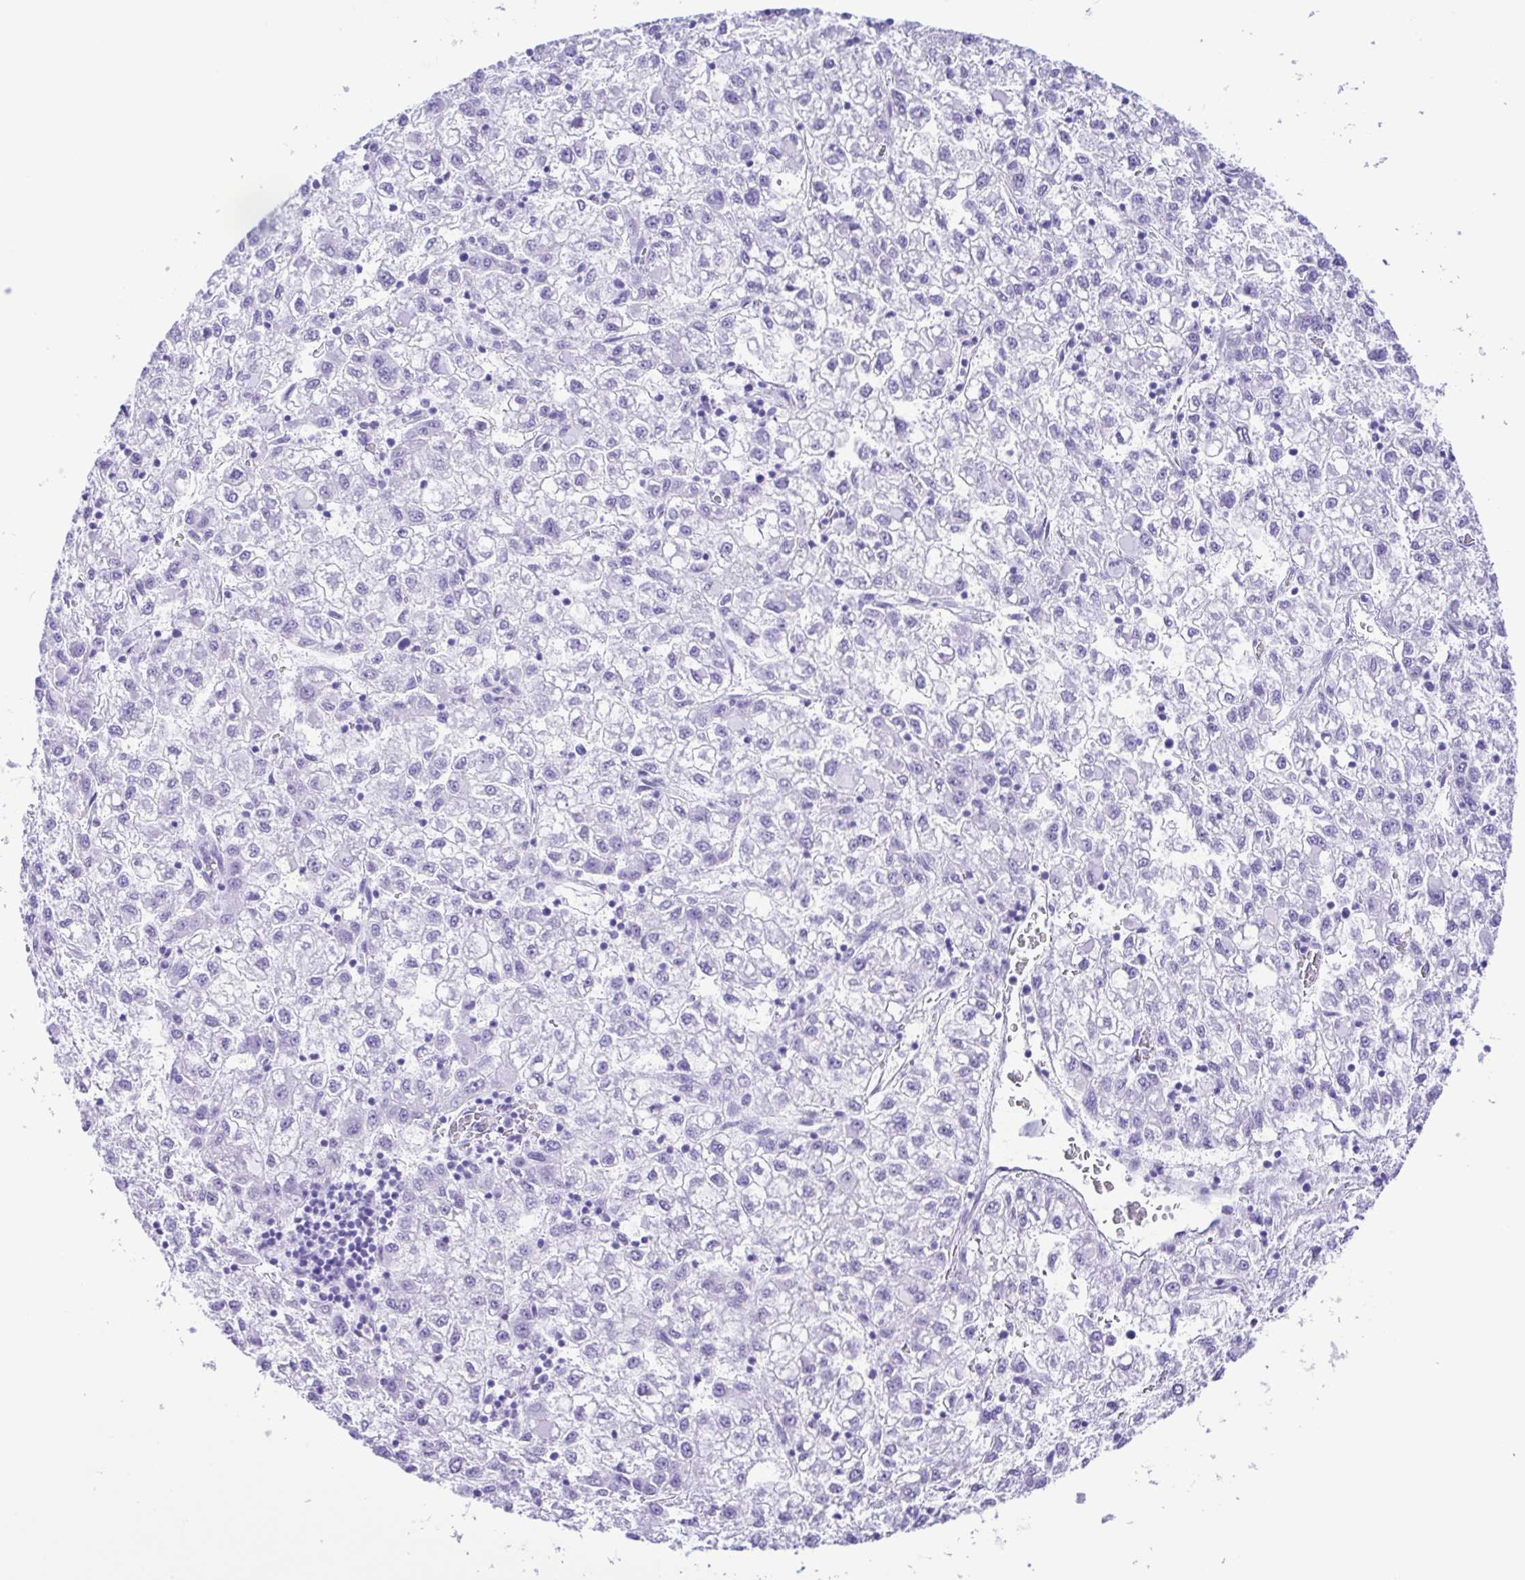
{"staining": {"intensity": "negative", "quantity": "none", "location": "none"}, "tissue": "liver cancer", "cell_type": "Tumor cells", "image_type": "cancer", "snomed": [{"axis": "morphology", "description": "Carcinoma, Hepatocellular, NOS"}, {"axis": "topography", "description": "Liver"}], "caption": "The micrograph demonstrates no significant positivity in tumor cells of liver cancer (hepatocellular carcinoma).", "gene": "ERP27", "patient": {"sex": "male", "age": 40}}